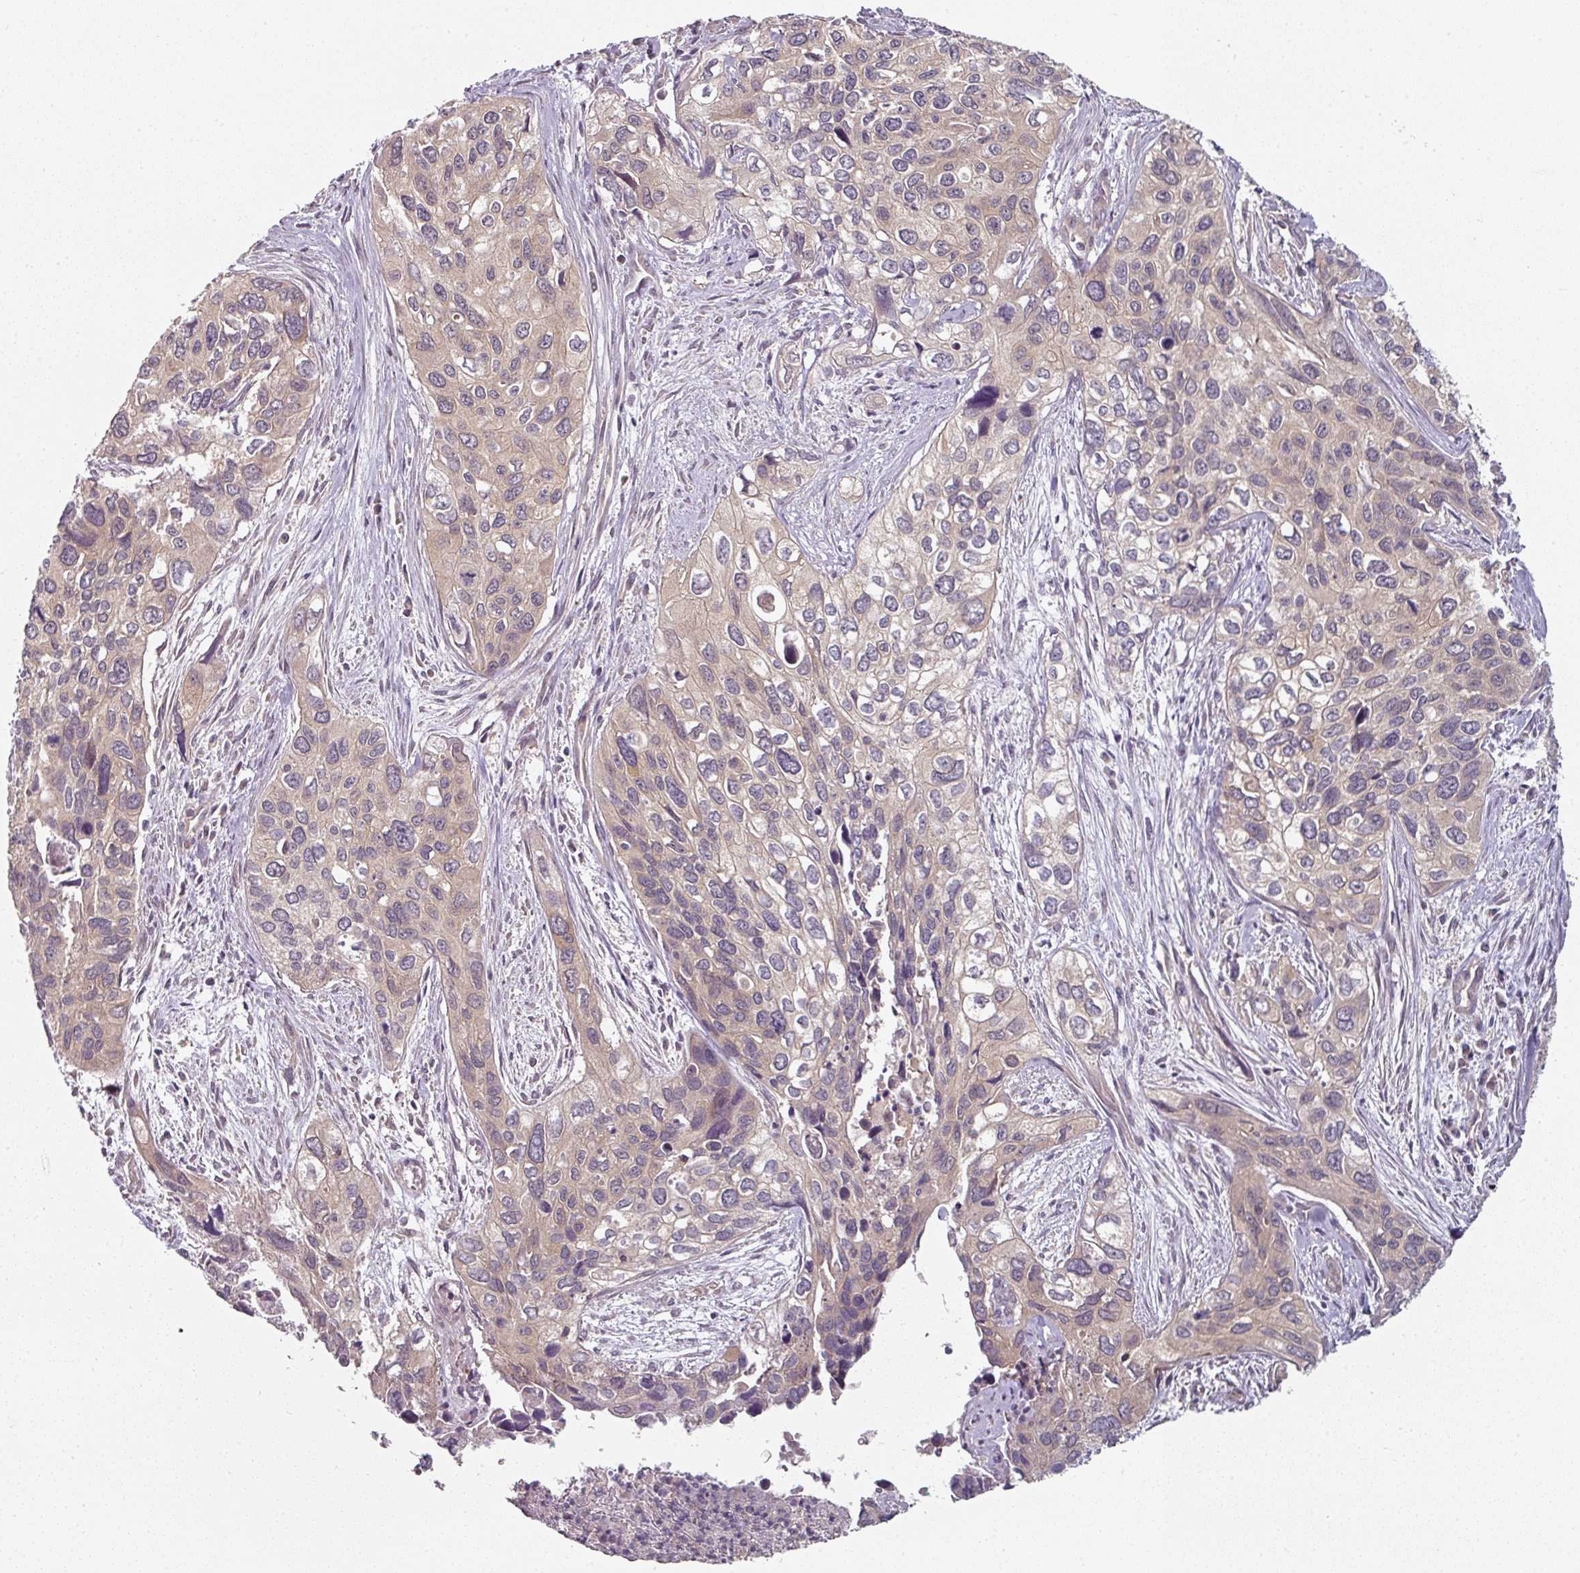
{"staining": {"intensity": "weak", "quantity": "<25%", "location": "cytoplasmic/membranous"}, "tissue": "cervical cancer", "cell_type": "Tumor cells", "image_type": "cancer", "snomed": [{"axis": "morphology", "description": "Squamous cell carcinoma, NOS"}, {"axis": "topography", "description": "Cervix"}], "caption": "High power microscopy histopathology image of an immunohistochemistry histopathology image of squamous cell carcinoma (cervical), revealing no significant staining in tumor cells.", "gene": "MAP2K2", "patient": {"sex": "female", "age": 55}}